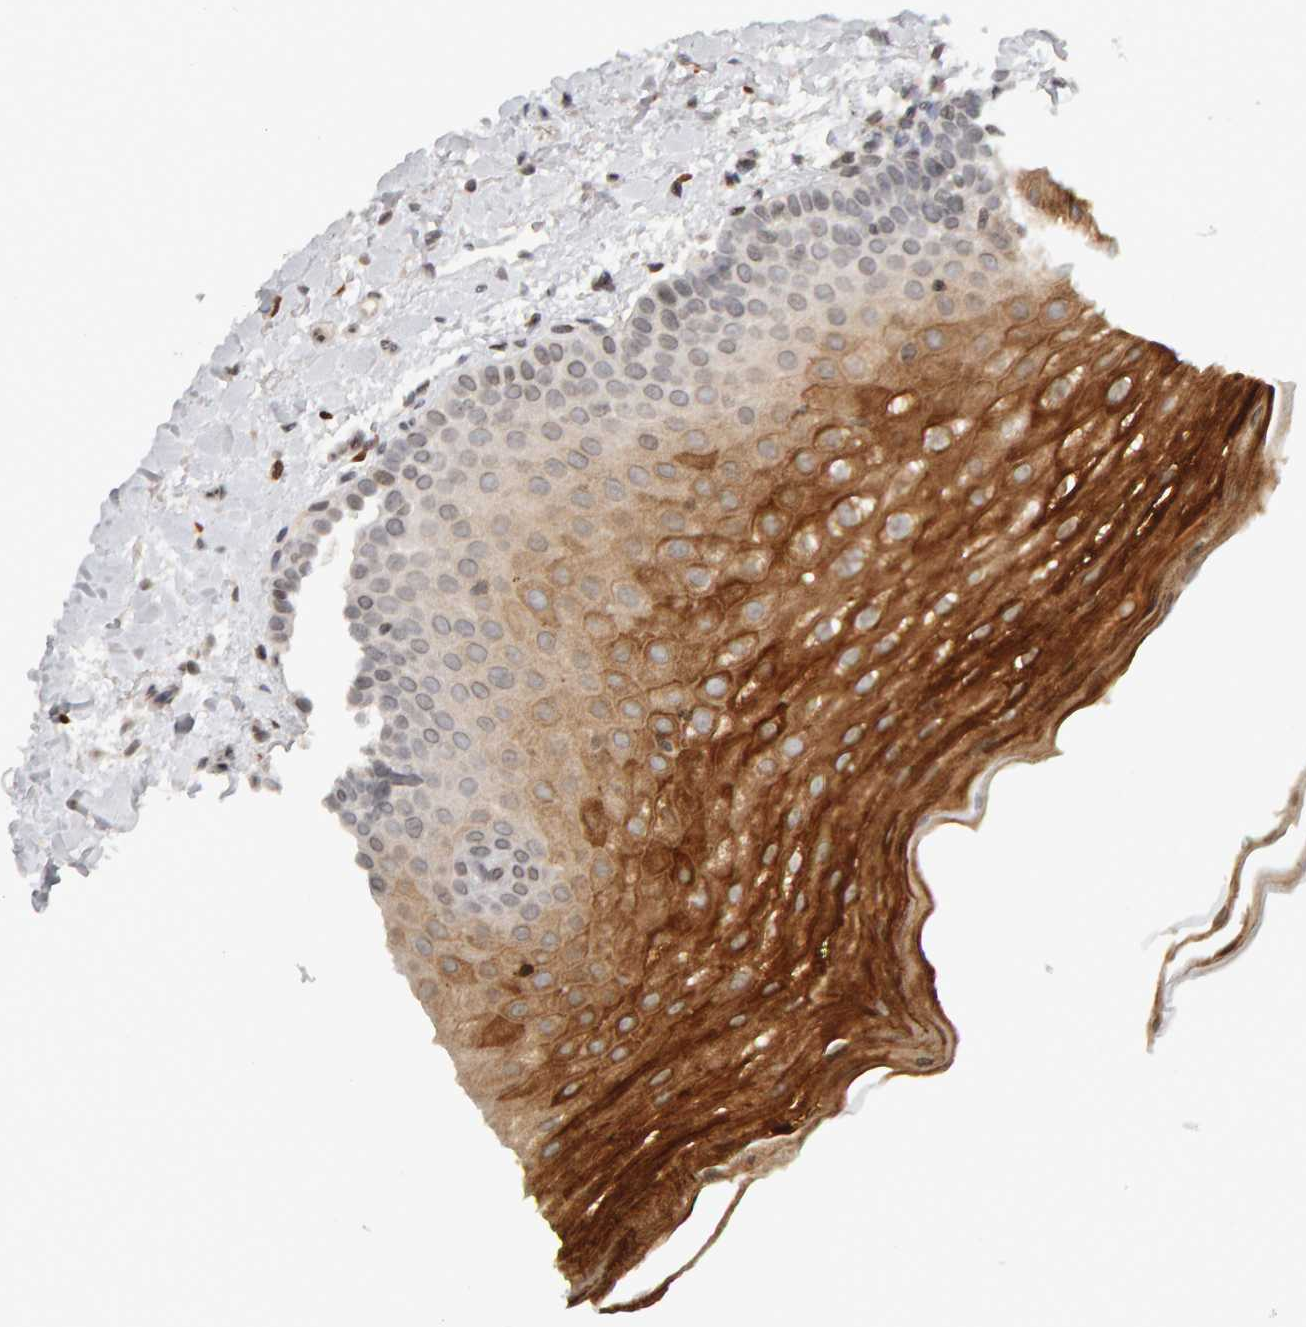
{"staining": {"intensity": "strong", "quantity": "25%-75%", "location": "cytoplasmic/membranous"}, "tissue": "oral mucosa", "cell_type": "Squamous epithelial cells", "image_type": "normal", "snomed": [{"axis": "morphology", "description": "Normal tissue, NOS"}, {"axis": "topography", "description": "Skin"}, {"axis": "topography", "description": "Oral tissue"}], "caption": "A brown stain highlights strong cytoplasmic/membranous positivity of a protein in squamous epithelial cells of benign human oral mucosa.", "gene": "TRAM1", "patient": {"sex": "male", "age": 84}}